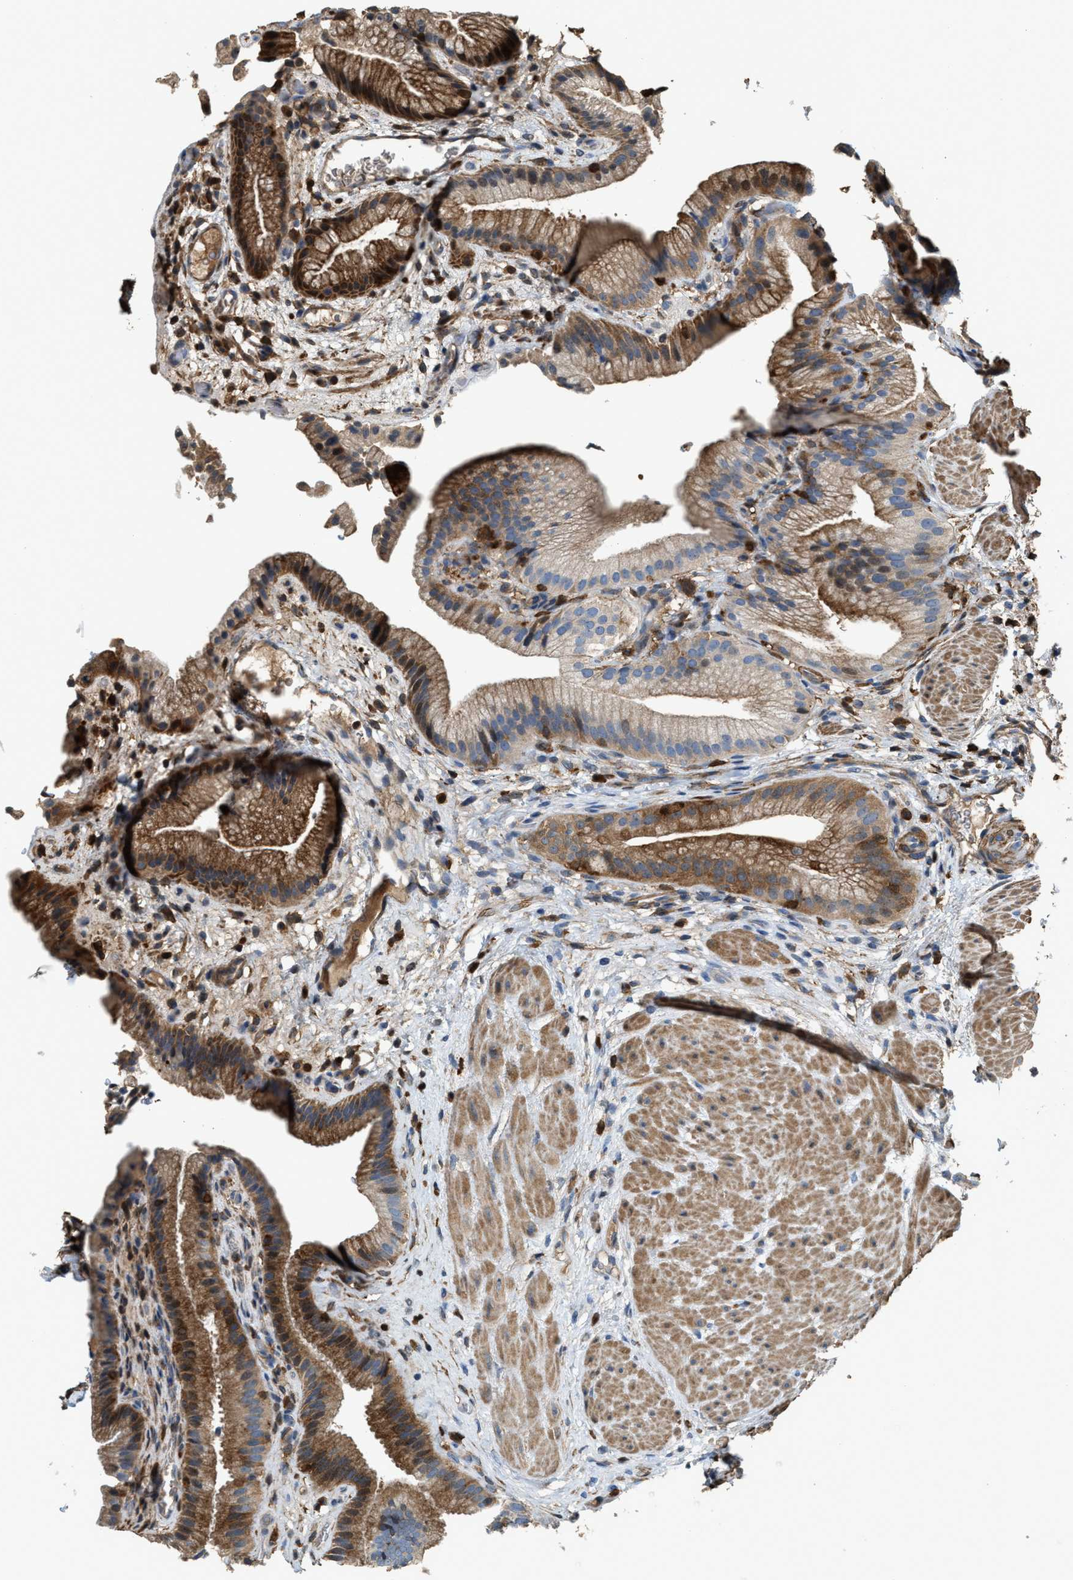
{"staining": {"intensity": "moderate", "quantity": ">75%", "location": "cytoplasmic/membranous"}, "tissue": "gallbladder", "cell_type": "Glandular cells", "image_type": "normal", "snomed": [{"axis": "morphology", "description": "Normal tissue, NOS"}, {"axis": "topography", "description": "Gallbladder"}], "caption": "IHC micrograph of normal human gallbladder stained for a protein (brown), which shows medium levels of moderate cytoplasmic/membranous staining in approximately >75% of glandular cells.", "gene": "SERPINB5", "patient": {"sex": "male", "age": 49}}